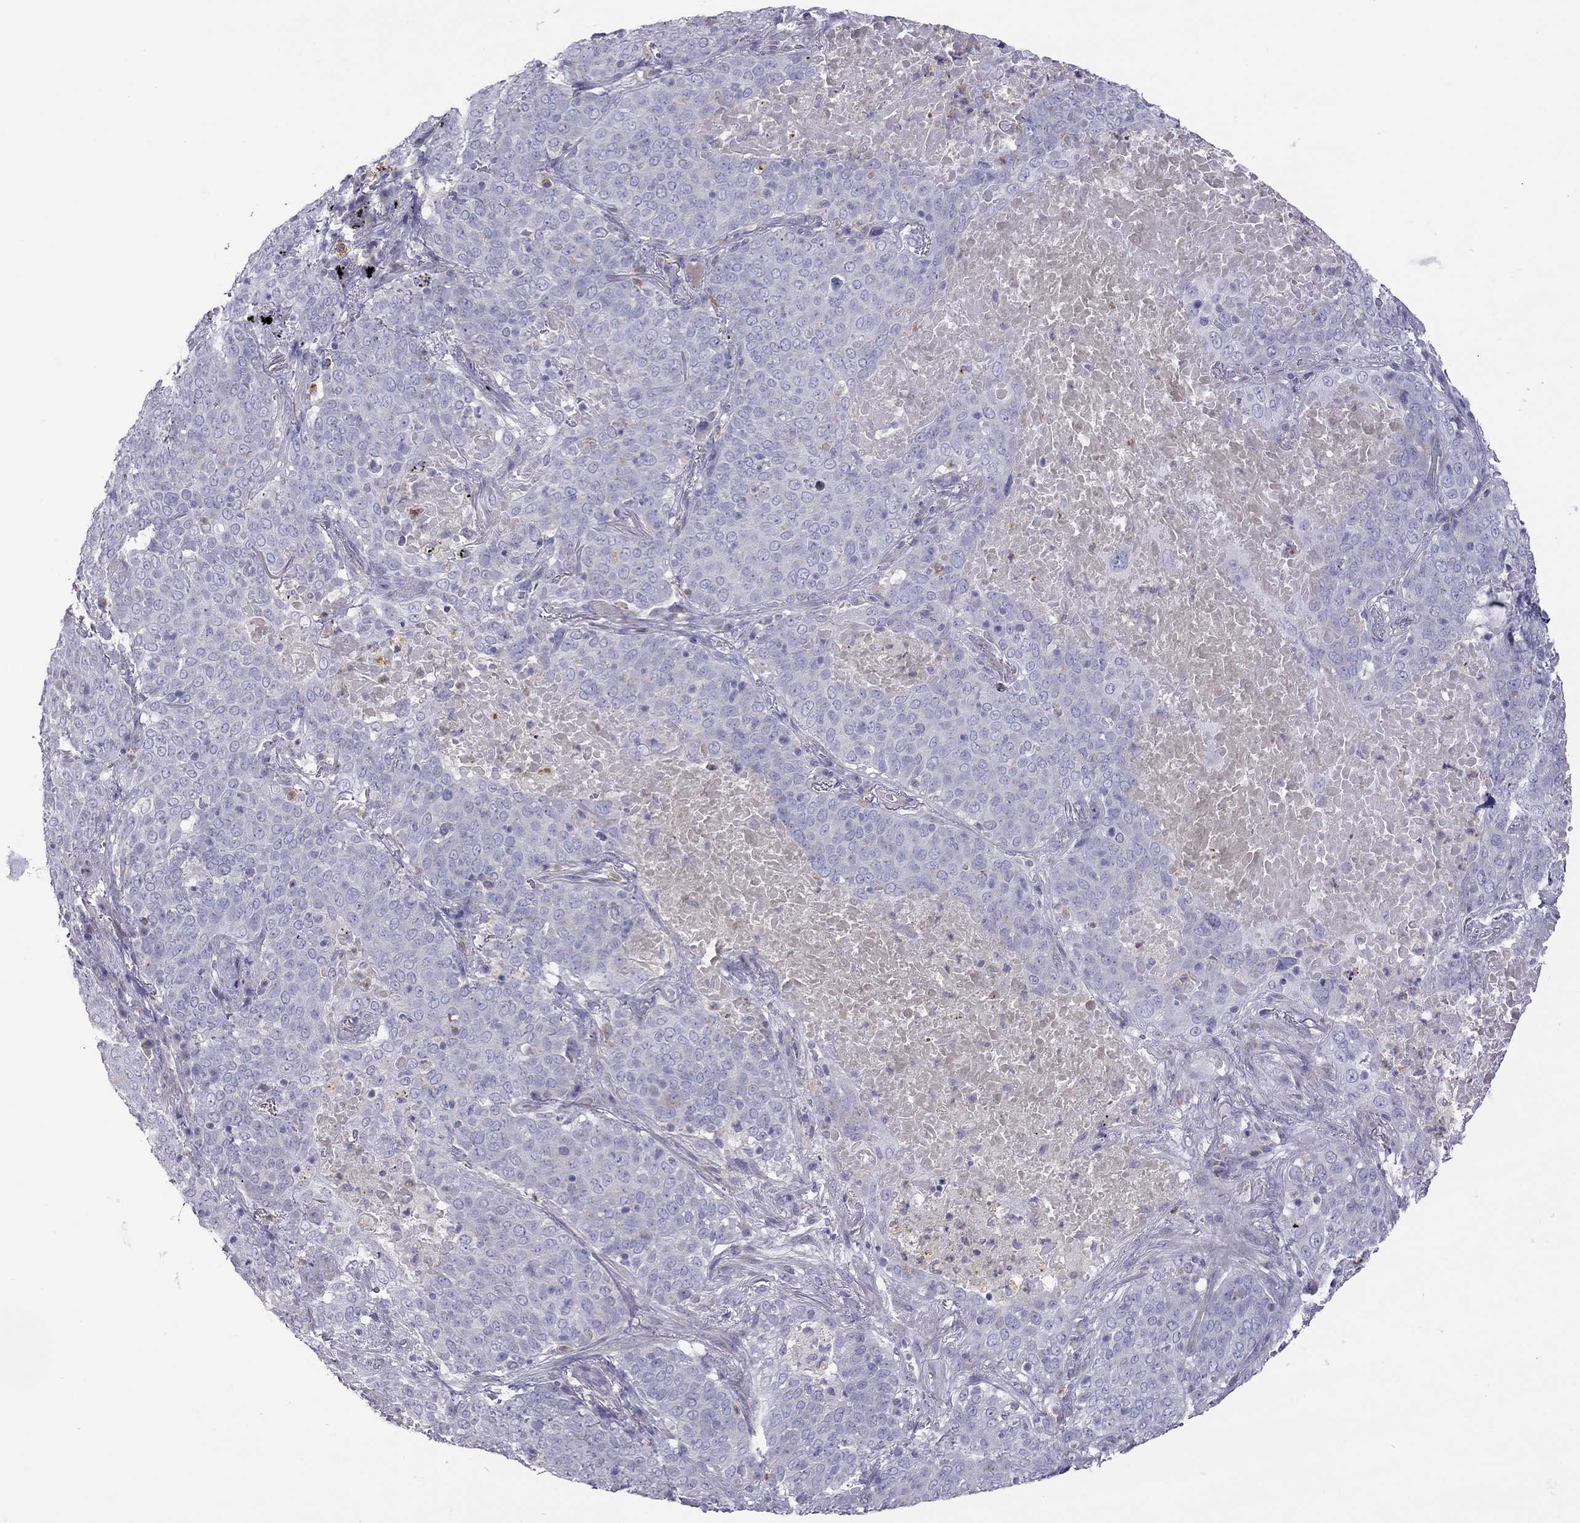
{"staining": {"intensity": "negative", "quantity": "none", "location": "none"}, "tissue": "lung cancer", "cell_type": "Tumor cells", "image_type": "cancer", "snomed": [{"axis": "morphology", "description": "Squamous cell carcinoma, NOS"}, {"axis": "topography", "description": "Lung"}], "caption": "Immunohistochemistry (IHC) of human lung cancer (squamous cell carcinoma) shows no staining in tumor cells.", "gene": "STAR", "patient": {"sex": "male", "age": 82}}